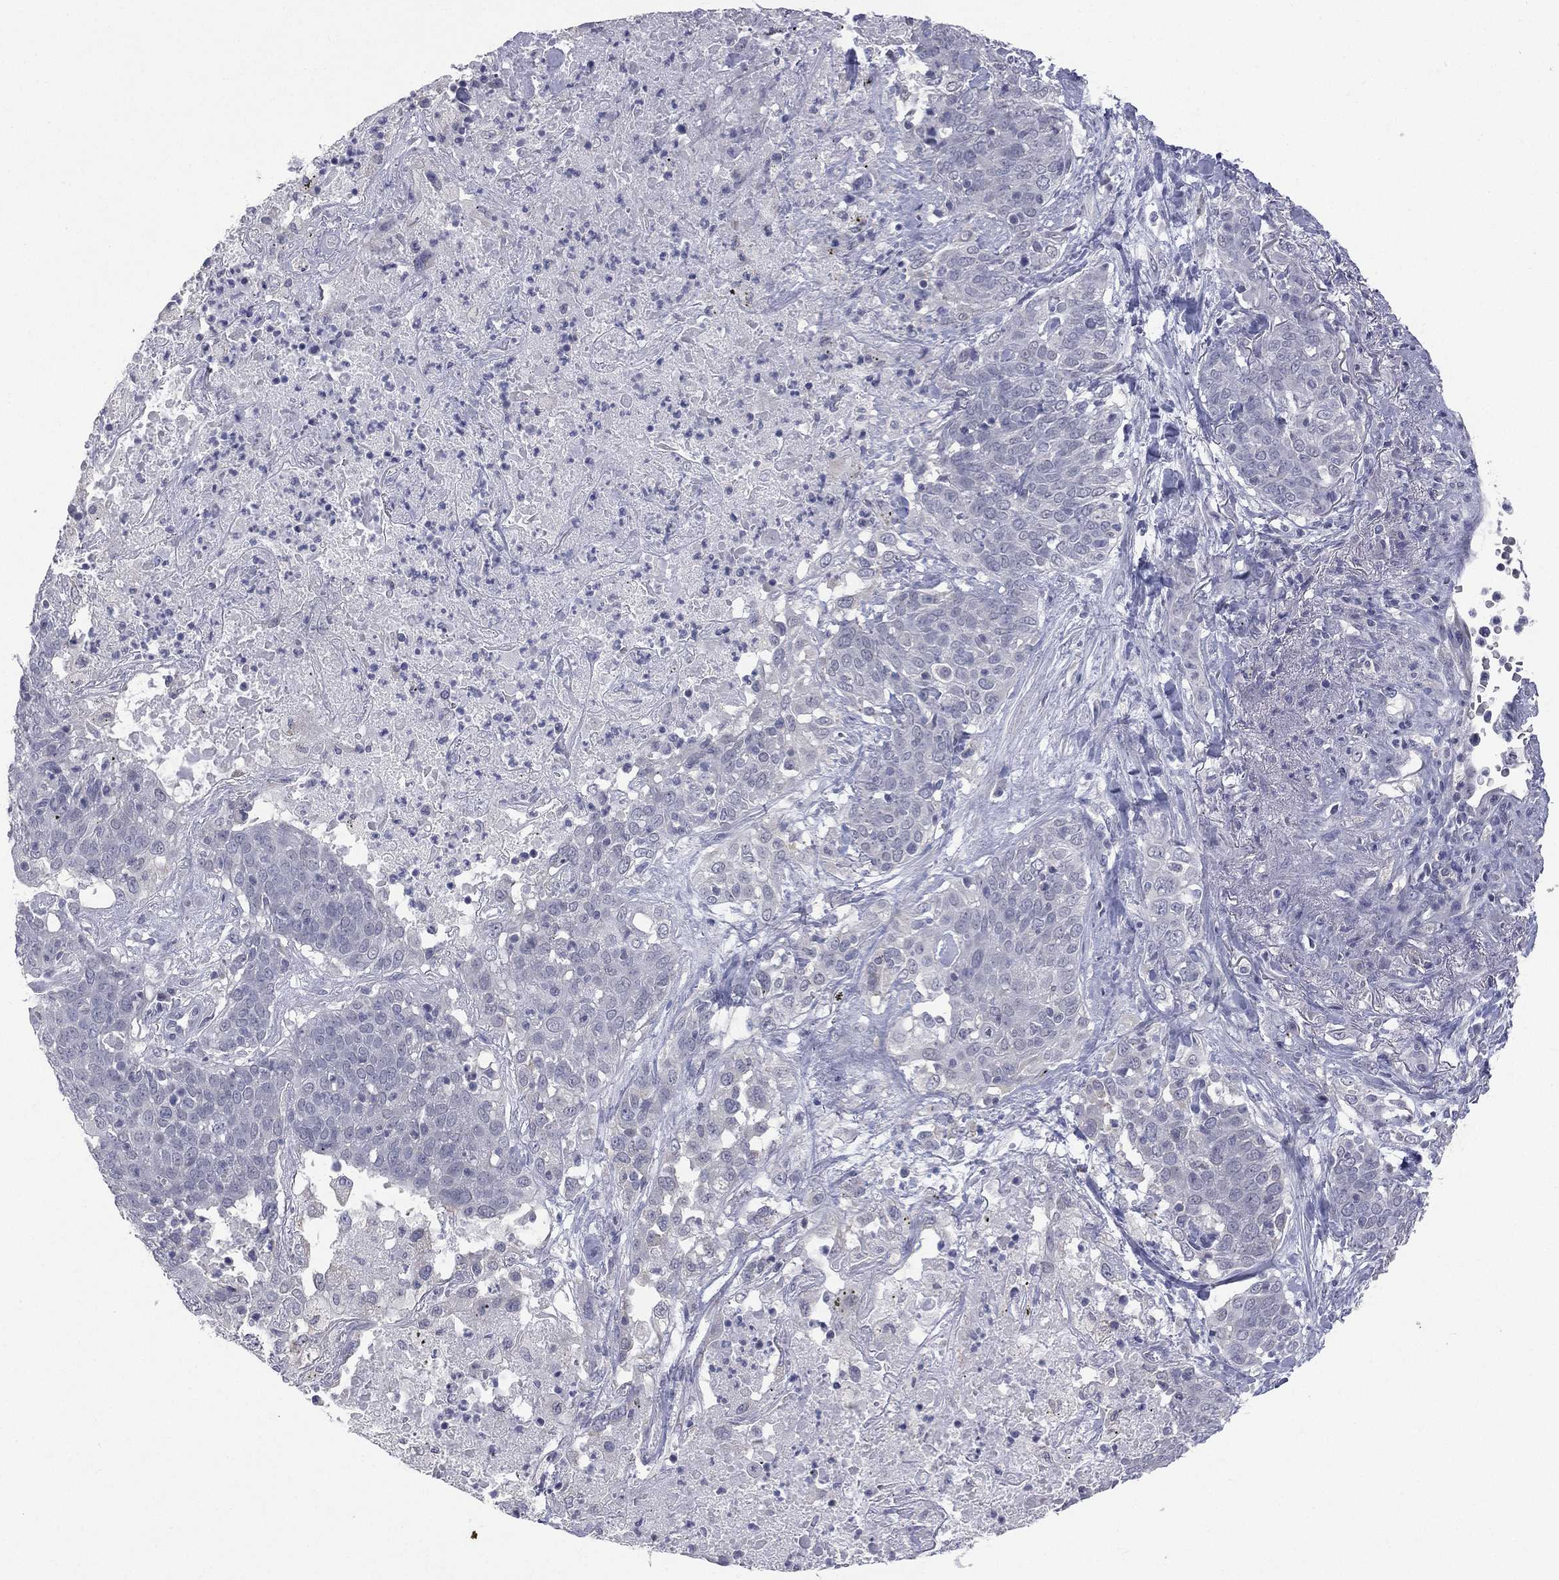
{"staining": {"intensity": "negative", "quantity": "none", "location": "none"}, "tissue": "lung cancer", "cell_type": "Tumor cells", "image_type": "cancer", "snomed": [{"axis": "morphology", "description": "Squamous cell carcinoma, NOS"}, {"axis": "topography", "description": "Lung"}], "caption": "There is no significant staining in tumor cells of lung squamous cell carcinoma.", "gene": "DMKN", "patient": {"sex": "male", "age": 82}}